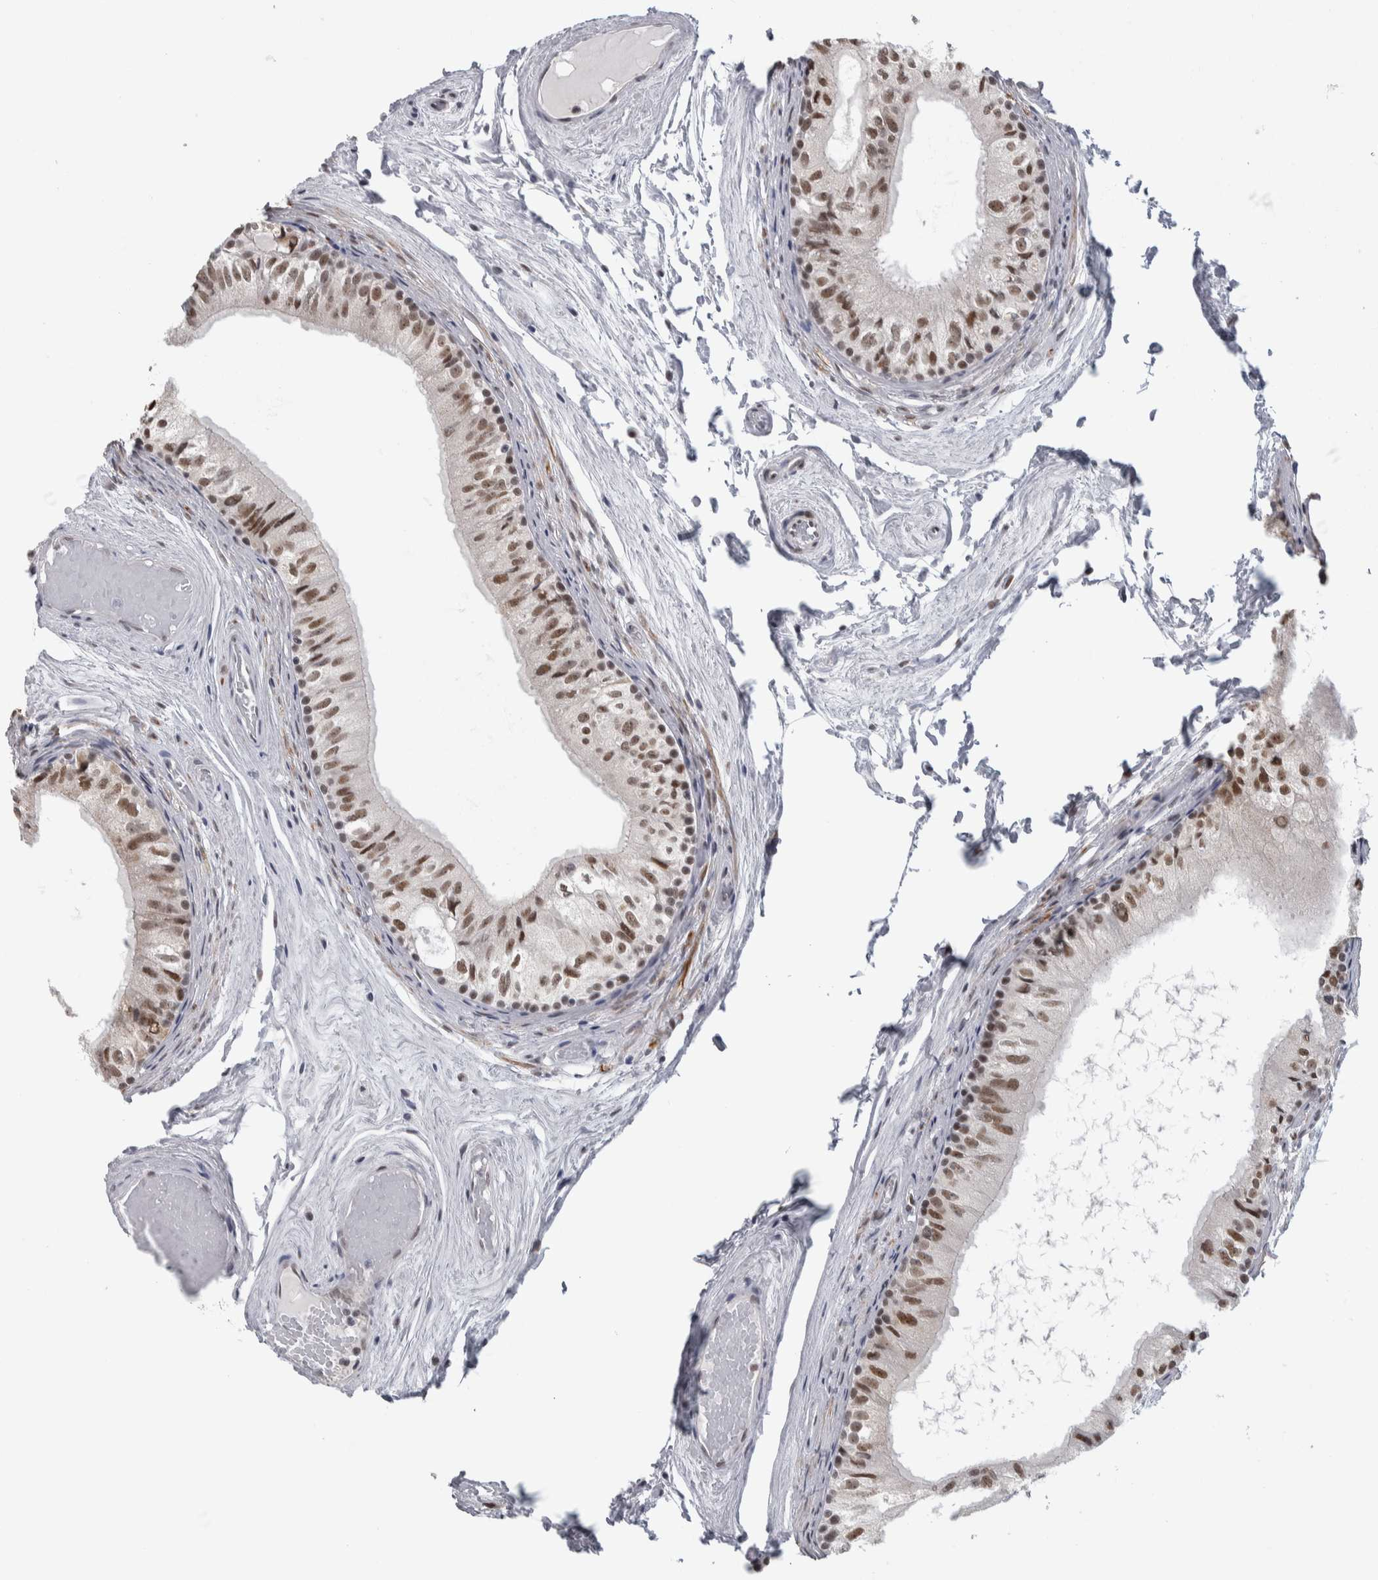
{"staining": {"intensity": "strong", "quantity": "25%-75%", "location": "nuclear"}, "tissue": "epididymis", "cell_type": "Glandular cells", "image_type": "normal", "snomed": [{"axis": "morphology", "description": "Normal tissue, NOS"}, {"axis": "topography", "description": "Epididymis"}], "caption": "Immunohistochemistry staining of unremarkable epididymis, which reveals high levels of strong nuclear expression in about 25%-75% of glandular cells indicating strong nuclear protein expression. The staining was performed using DAB (3,3'-diaminobenzidine) (brown) for protein detection and nuclei were counterstained in hematoxylin (blue).", "gene": "HEXIM2", "patient": {"sex": "male", "age": 79}}